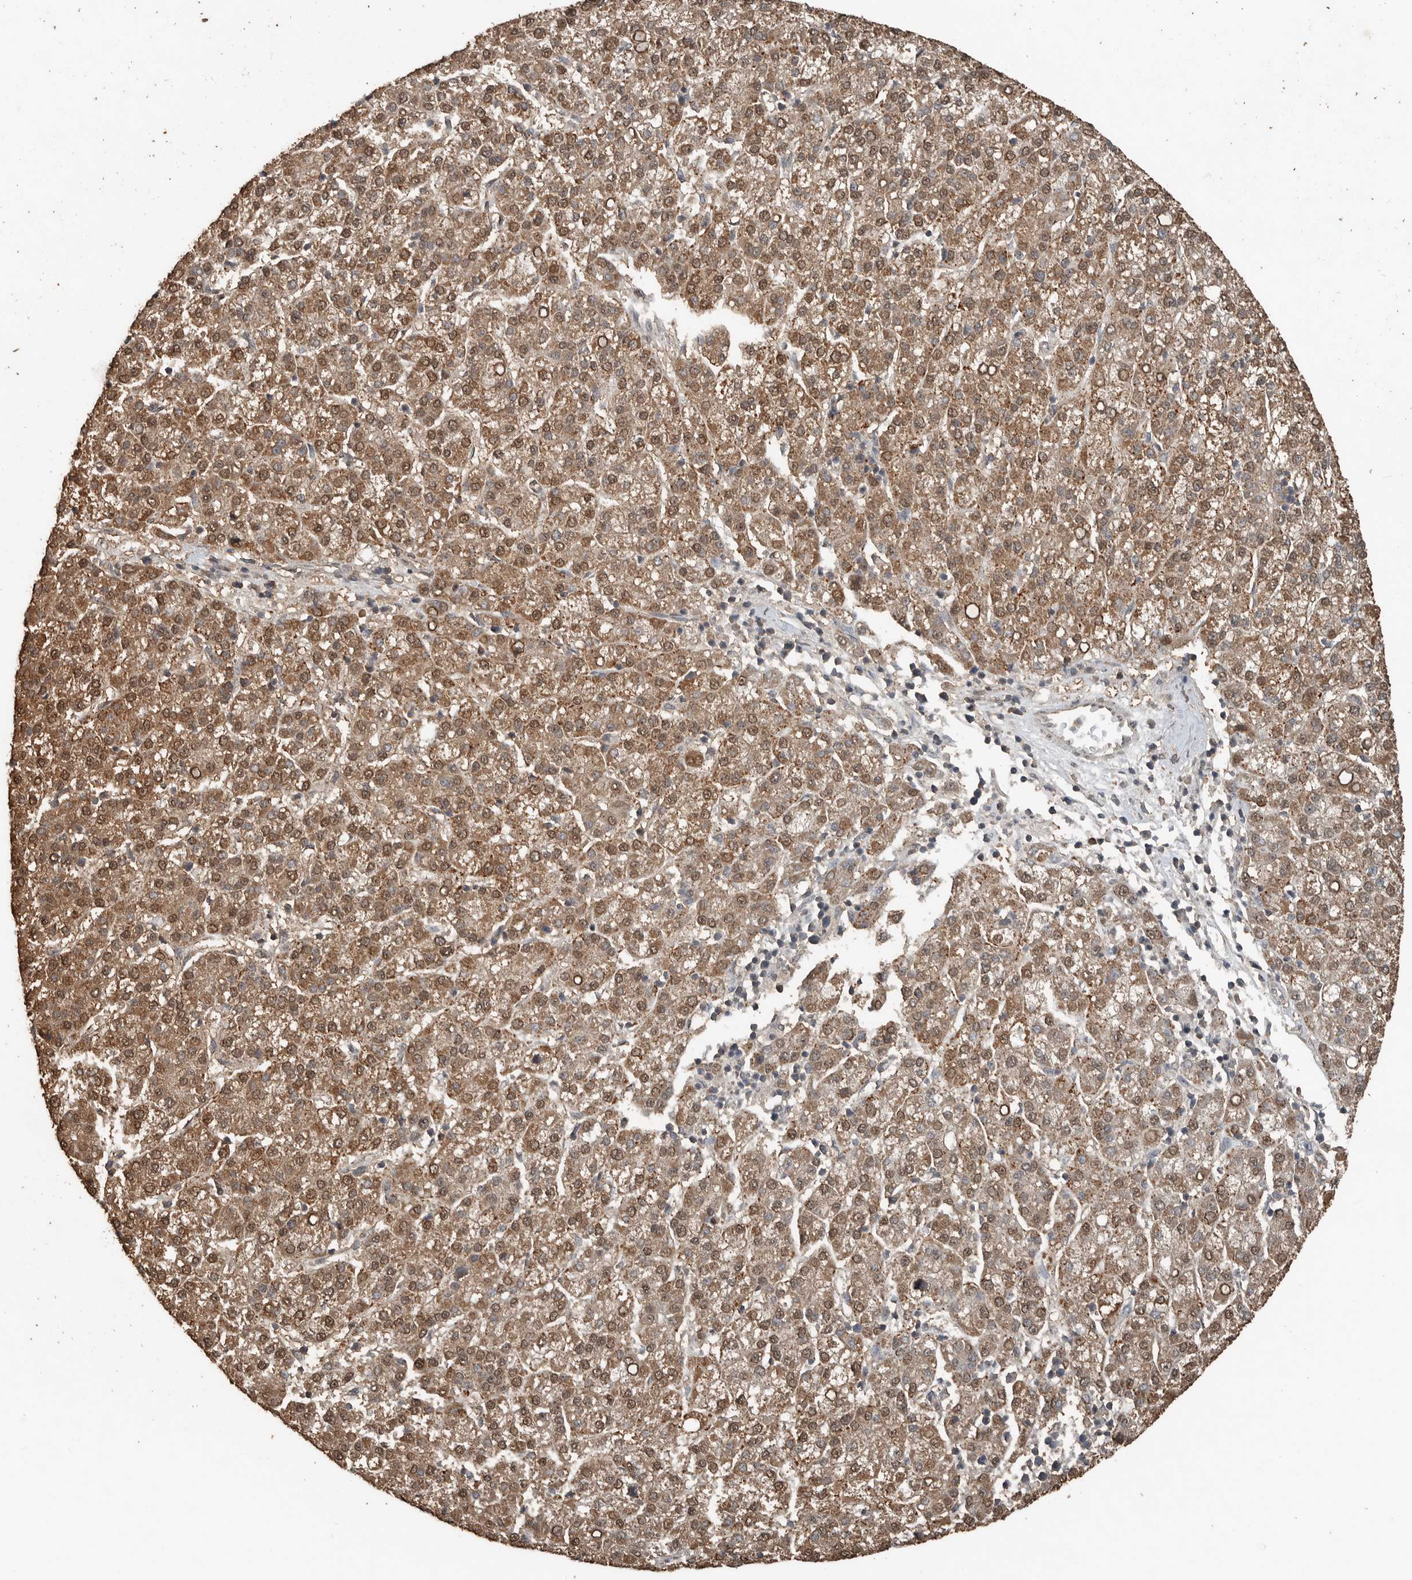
{"staining": {"intensity": "moderate", "quantity": ">75%", "location": "cytoplasmic/membranous,nuclear"}, "tissue": "liver cancer", "cell_type": "Tumor cells", "image_type": "cancer", "snomed": [{"axis": "morphology", "description": "Carcinoma, Hepatocellular, NOS"}, {"axis": "topography", "description": "Liver"}], "caption": "Immunohistochemical staining of human liver cancer reveals medium levels of moderate cytoplasmic/membranous and nuclear protein positivity in approximately >75% of tumor cells.", "gene": "BLZF1", "patient": {"sex": "female", "age": 58}}